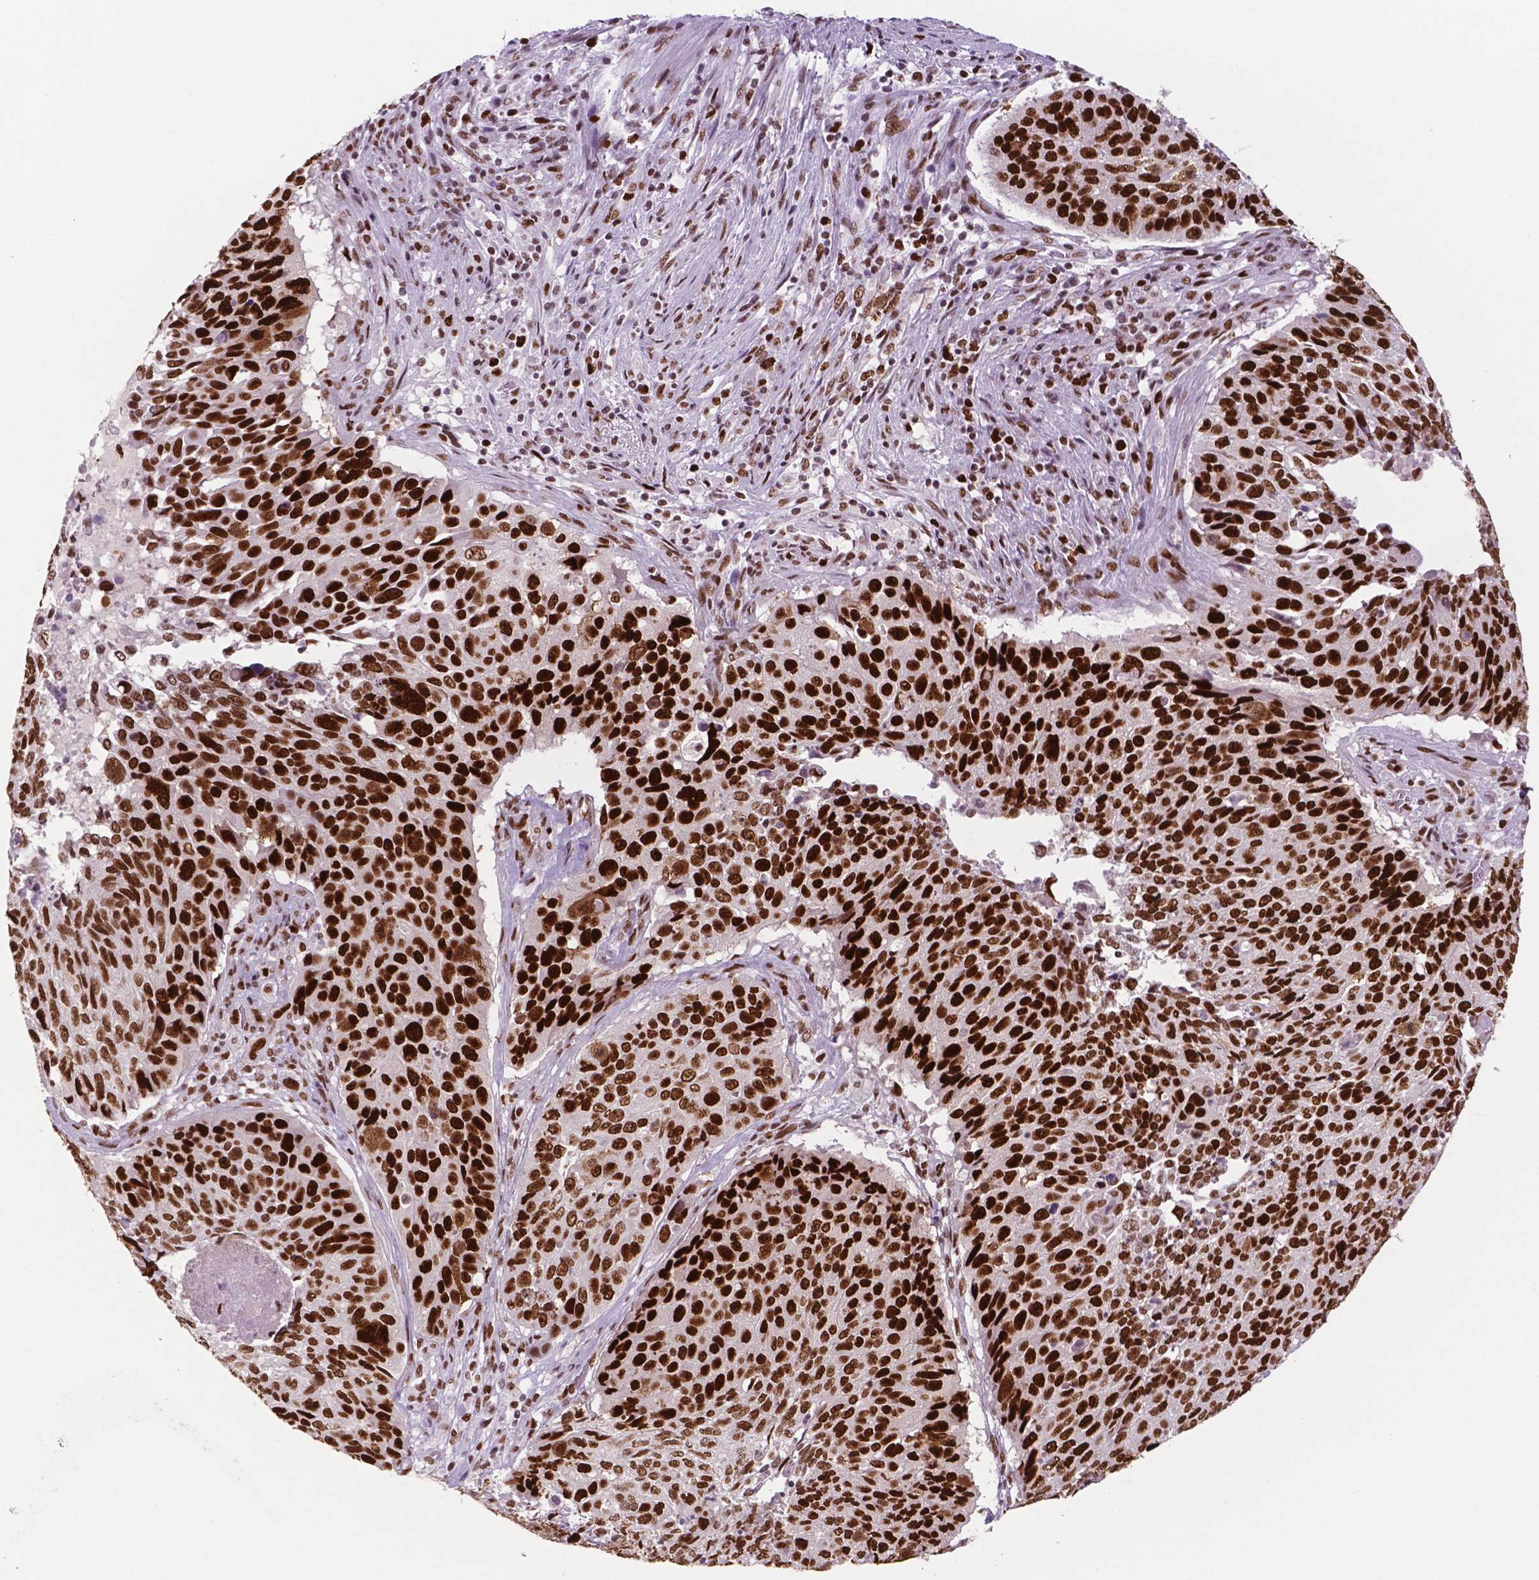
{"staining": {"intensity": "strong", "quantity": ">75%", "location": "nuclear"}, "tissue": "lung cancer", "cell_type": "Tumor cells", "image_type": "cancer", "snomed": [{"axis": "morphology", "description": "Normal tissue, NOS"}, {"axis": "morphology", "description": "Squamous cell carcinoma, NOS"}, {"axis": "topography", "description": "Bronchus"}, {"axis": "topography", "description": "Lung"}], "caption": "Lung cancer was stained to show a protein in brown. There is high levels of strong nuclear positivity in approximately >75% of tumor cells.", "gene": "MSH6", "patient": {"sex": "male", "age": 64}}